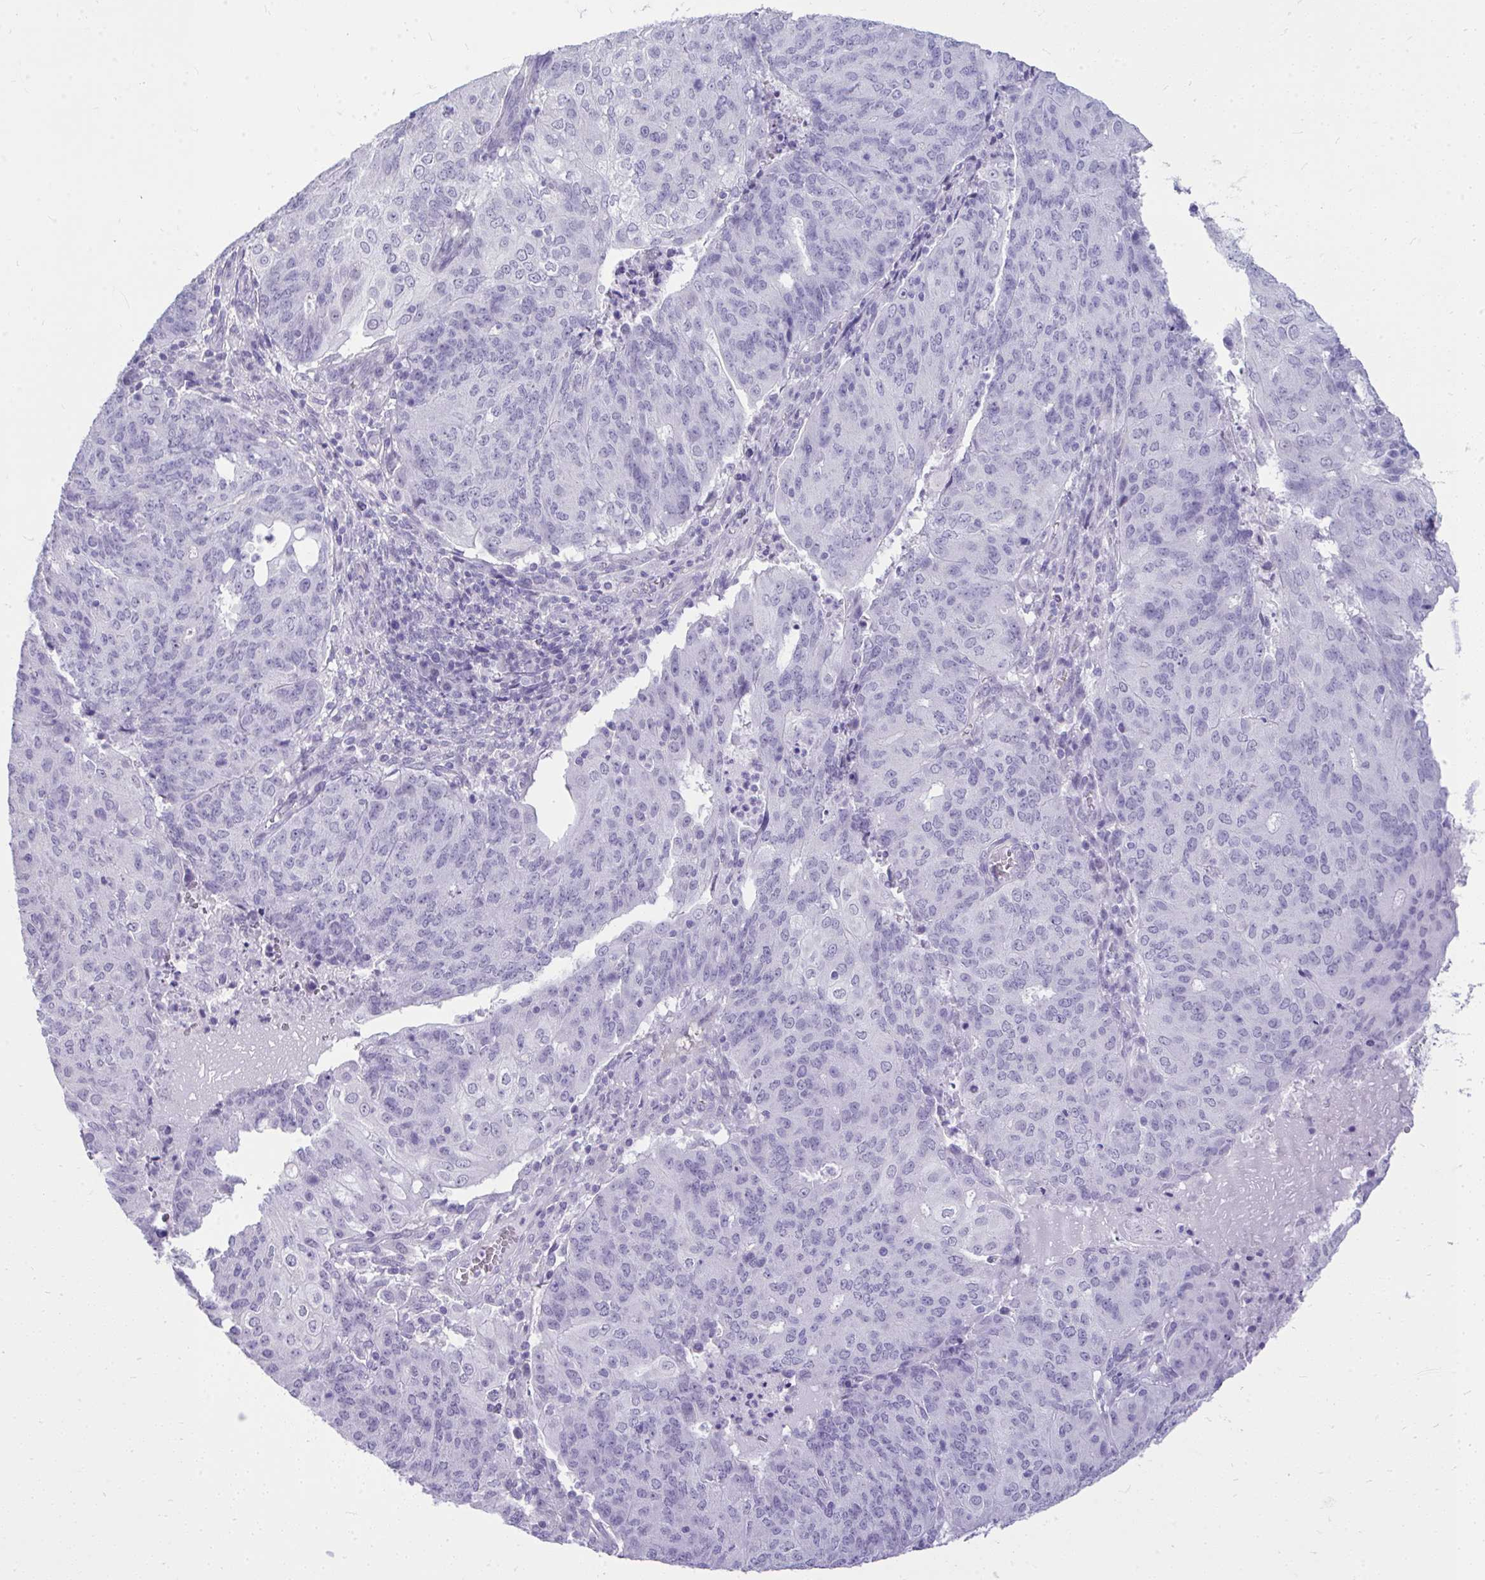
{"staining": {"intensity": "negative", "quantity": "none", "location": "none"}, "tissue": "endometrial cancer", "cell_type": "Tumor cells", "image_type": "cancer", "snomed": [{"axis": "morphology", "description": "Adenocarcinoma, NOS"}, {"axis": "topography", "description": "Endometrium"}], "caption": "The immunohistochemistry (IHC) histopathology image has no significant expression in tumor cells of endometrial adenocarcinoma tissue. Nuclei are stained in blue.", "gene": "PRM2", "patient": {"sex": "female", "age": 82}}